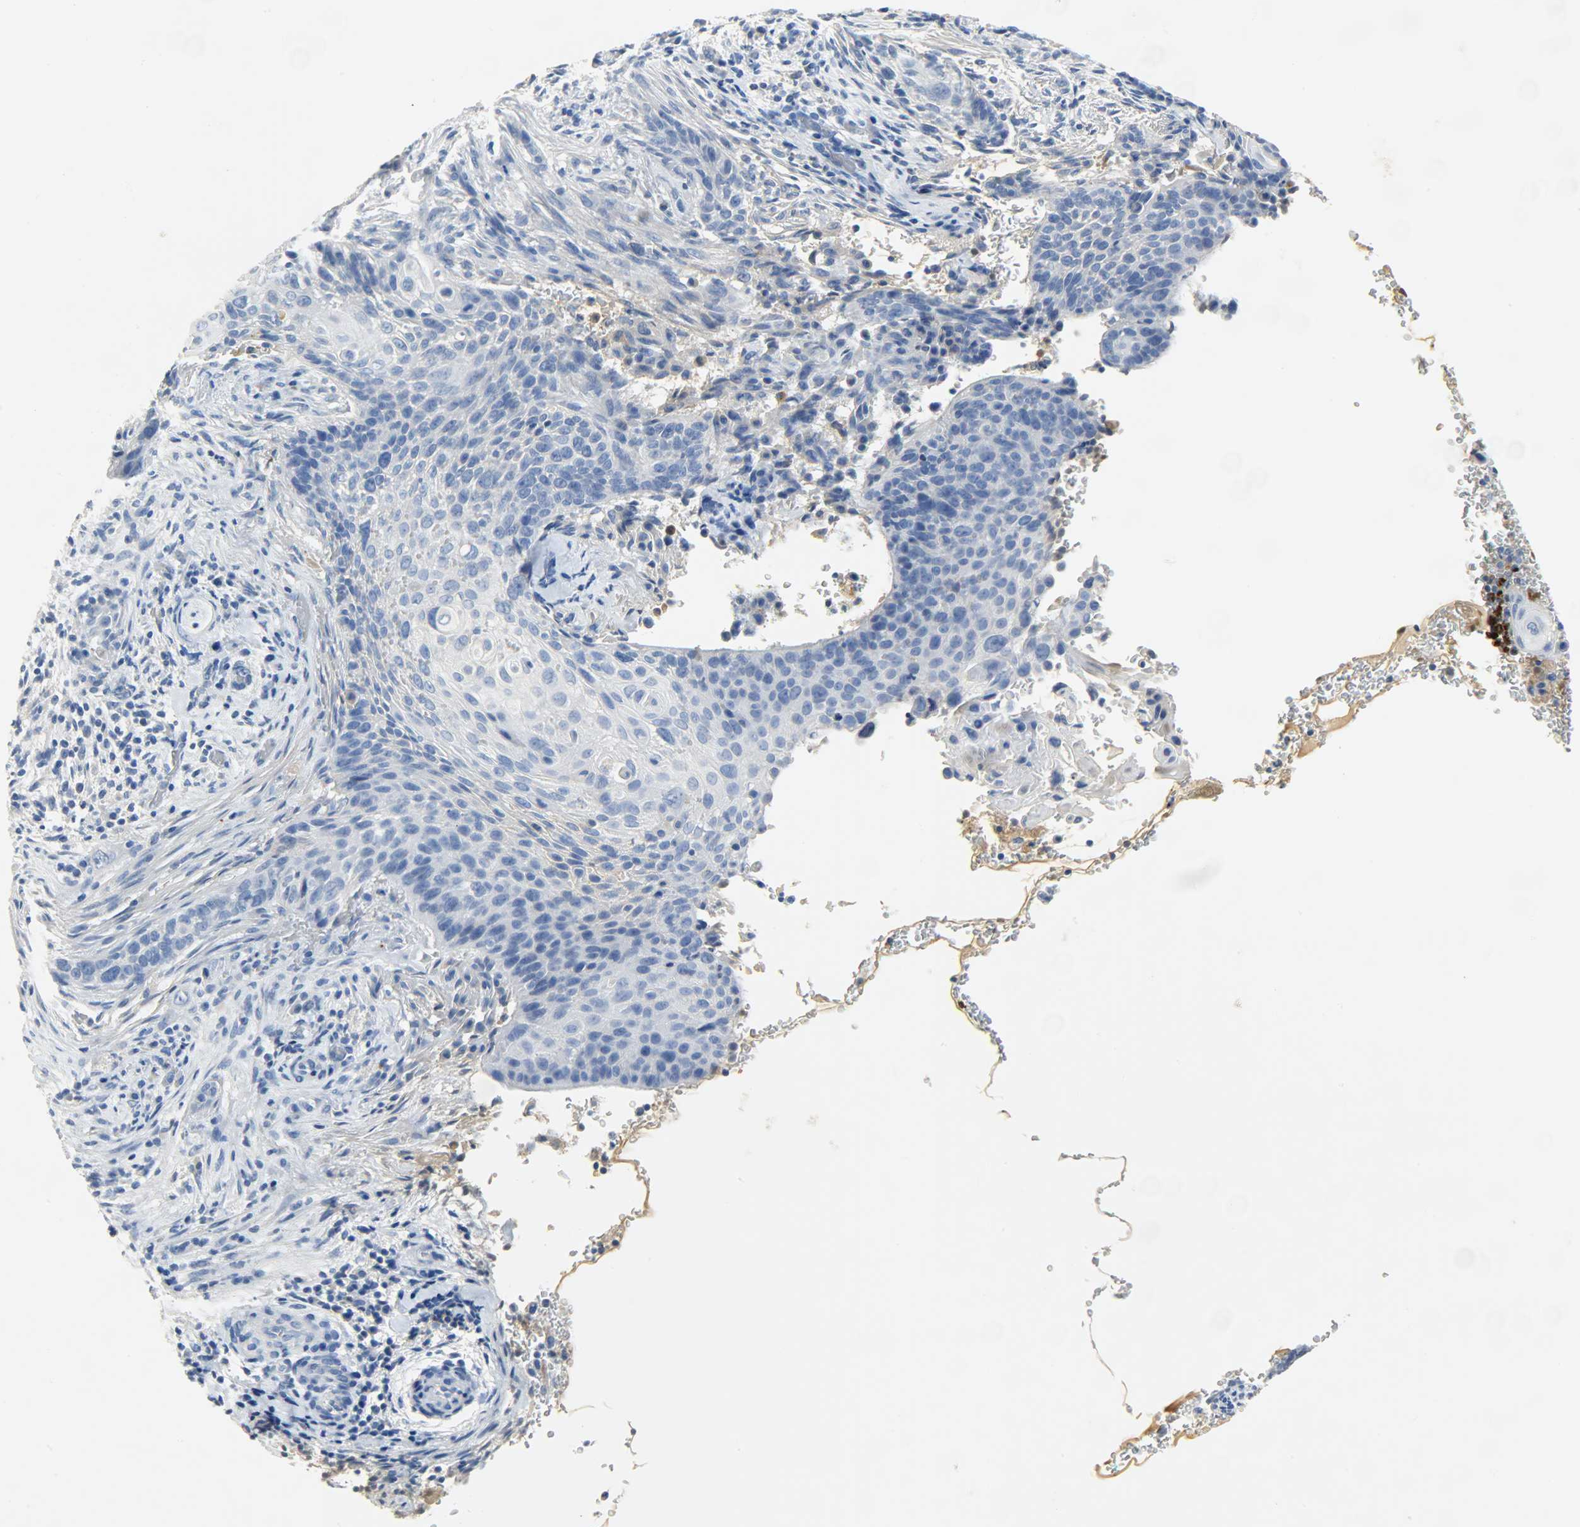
{"staining": {"intensity": "negative", "quantity": "none", "location": "none"}, "tissue": "cervical cancer", "cell_type": "Tumor cells", "image_type": "cancer", "snomed": [{"axis": "morphology", "description": "Squamous cell carcinoma, NOS"}, {"axis": "topography", "description": "Cervix"}], "caption": "IHC of human cervical cancer displays no staining in tumor cells.", "gene": "CRP", "patient": {"sex": "female", "age": 33}}